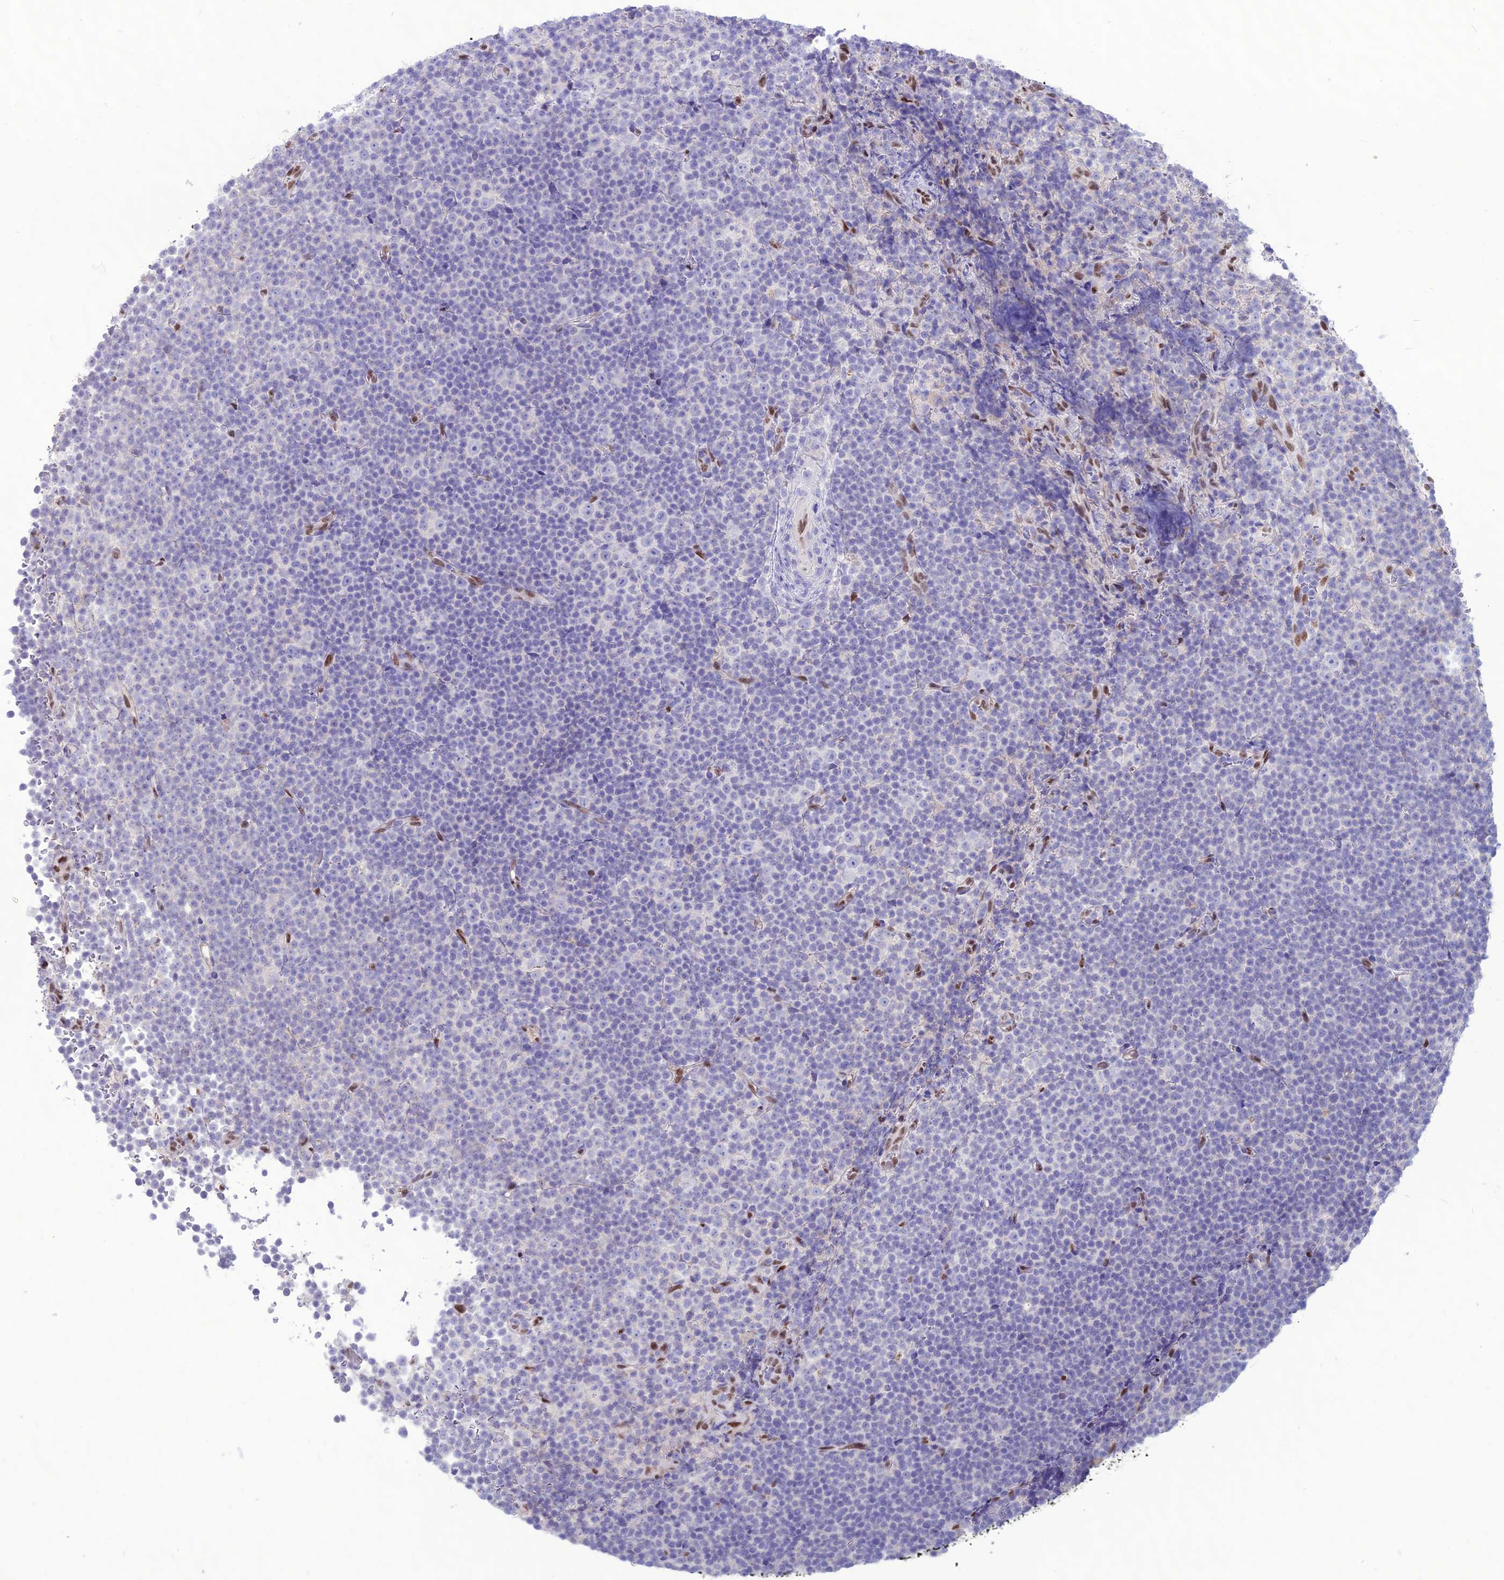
{"staining": {"intensity": "negative", "quantity": "none", "location": "none"}, "tissue": "lymphoma", "cell_type": "Tumor cells", "image_type": "cancer", "snomed": [{"axis": "morphology", "description": "Malignant lymphoma, non-Hodgkin's type, Low grade"}, {"axis": "topography", "description": "Lymph node"}], "caption": "A micrograph of human lymphoma is negative for staining in tumor cells.", "gene": "NOVA2", "patient": {"sex": "female", "age": 67}}